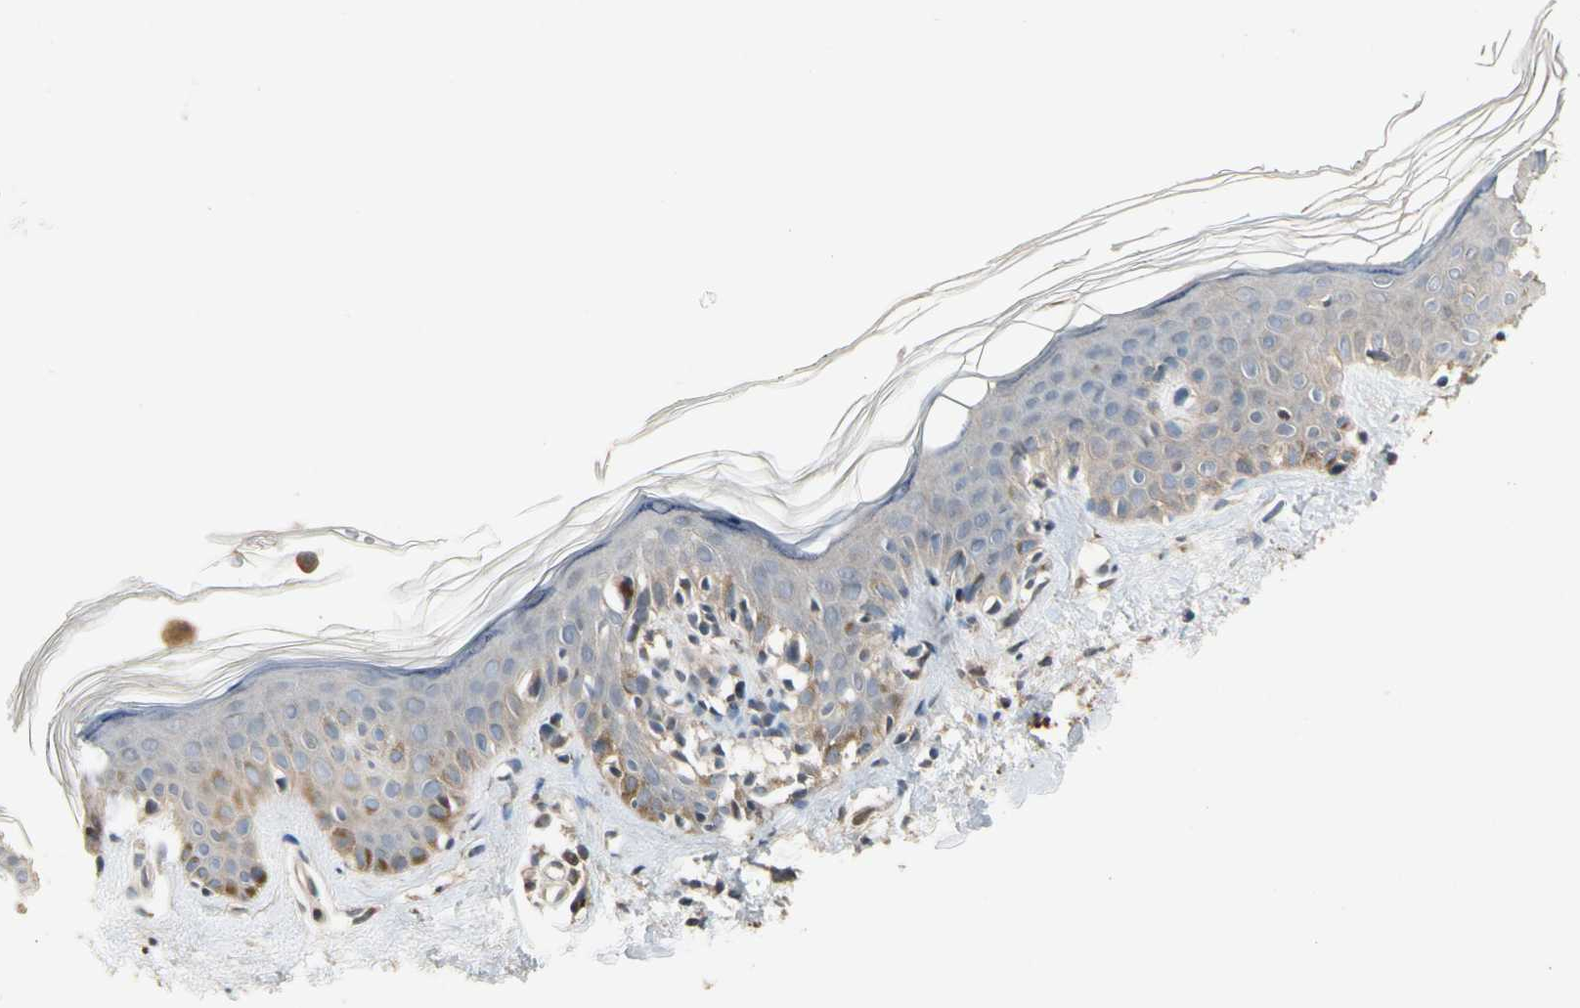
{"staining": {"intensity": "weak", "quantity": ">75%", "location": "cytoplasmic/membranous"}, "tissue": "skin", "cell_type": "Fibroblasts", "image_type": "normal", "snomed": [{"axis": "morphology", "description": "Normal tissue, NOS"}, {"axis": "topography", "description": "Skin"}], "caption": "Human skin stained with a protein marker displays weak staining in fibroblasts.", "gene": "ATG4C", "patient": {"sex": "male", "age": 67}}